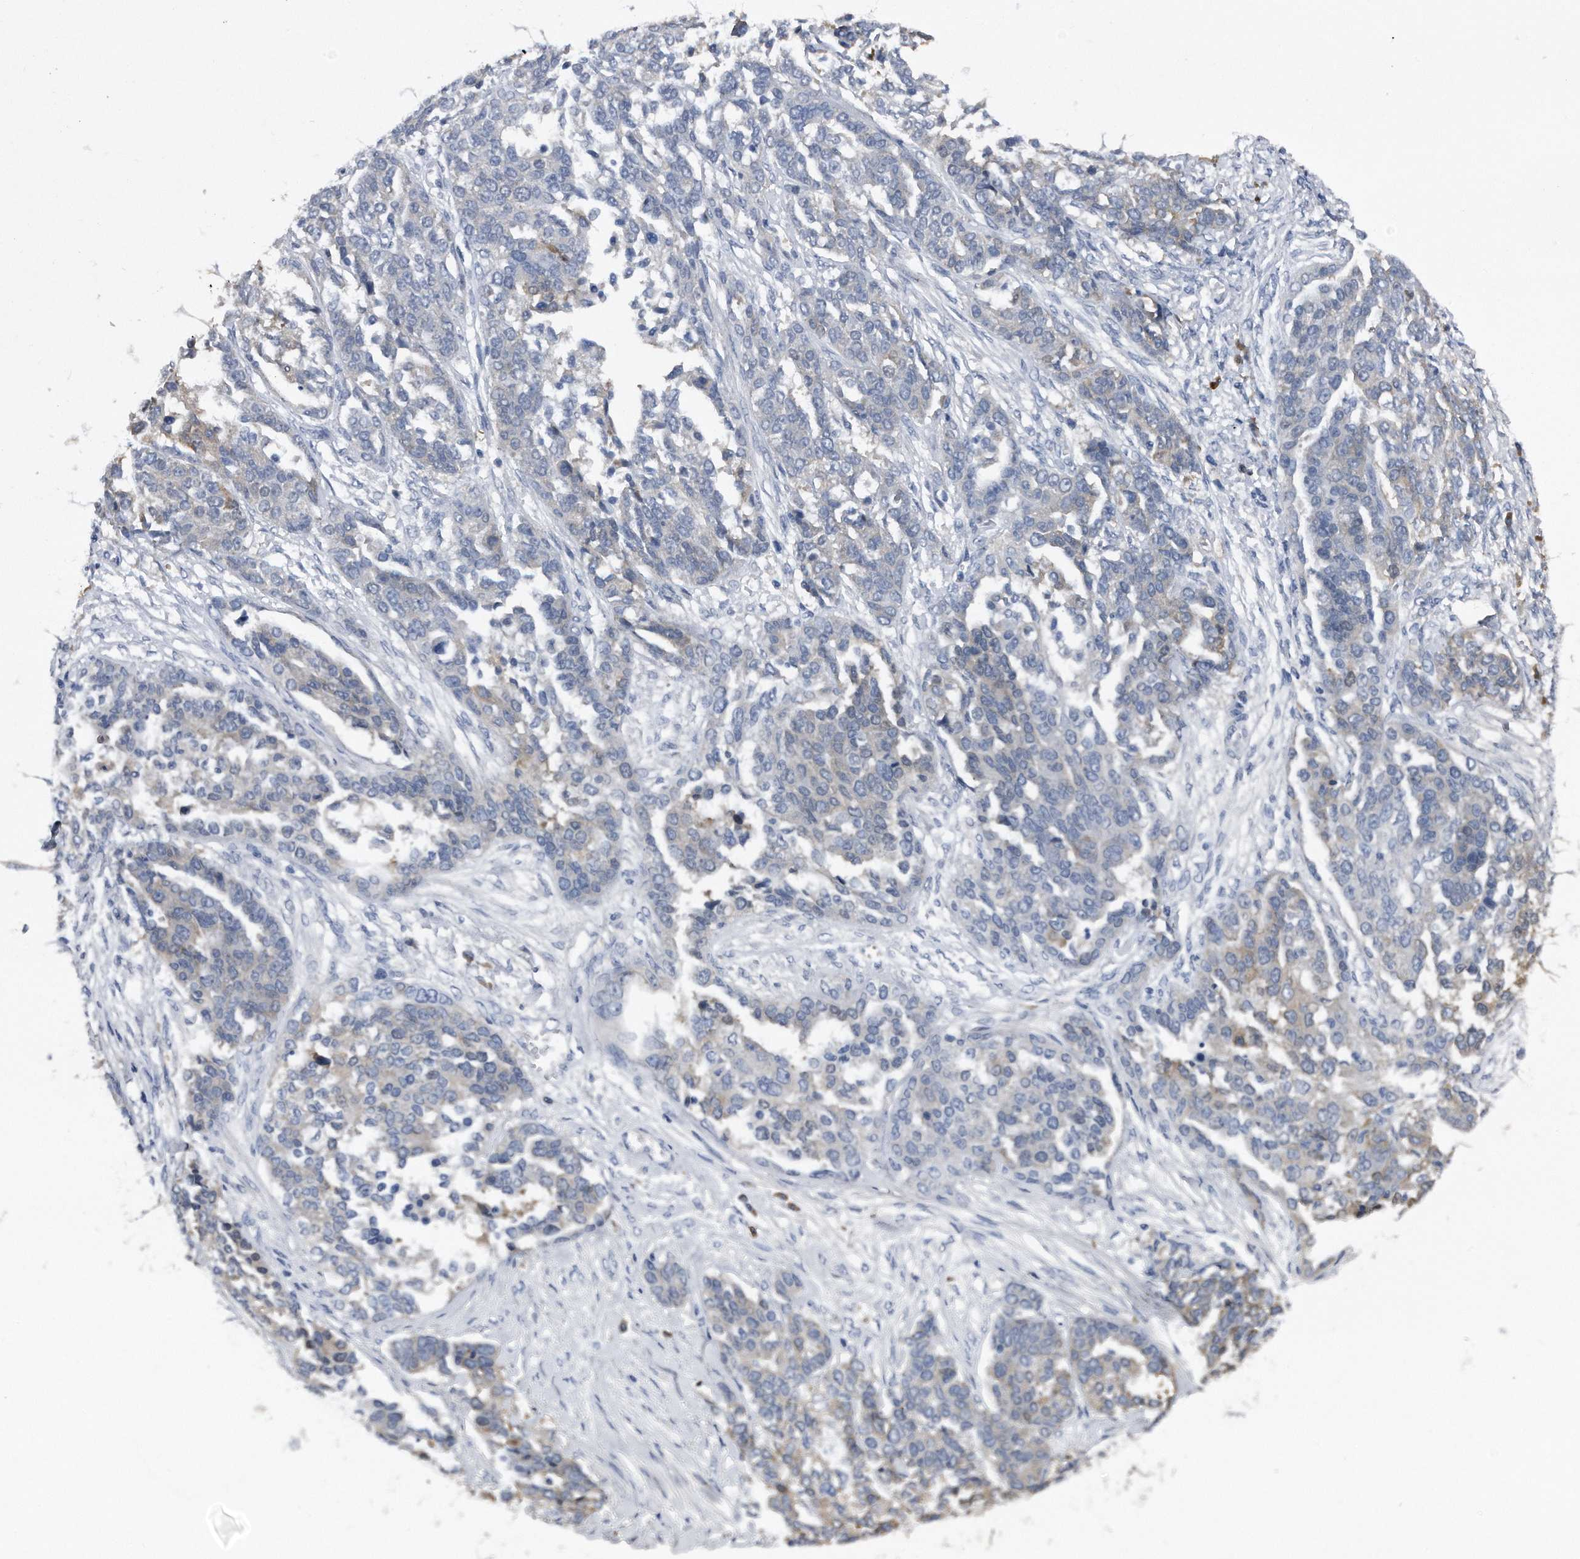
{"staining": {"intensity": "negative", "quantity": "none", "location": "none"}, "tissue": "ovarian cancer", "cell_type": "Tumor cells", "image_type": "cancer", "snomed": [{"axis": "morphology", "description": "Cystadenocarcinoma, serous, NOS"}, {"axis": "topography", "description": "Ovary"}], "caption": "Histopathology image shows no protein staining in tumor cells of serous cystadenocarcinoma (ovarian) tissue.", "gene": "ASNS", "patient": {"sex": "female", "age": 44}}